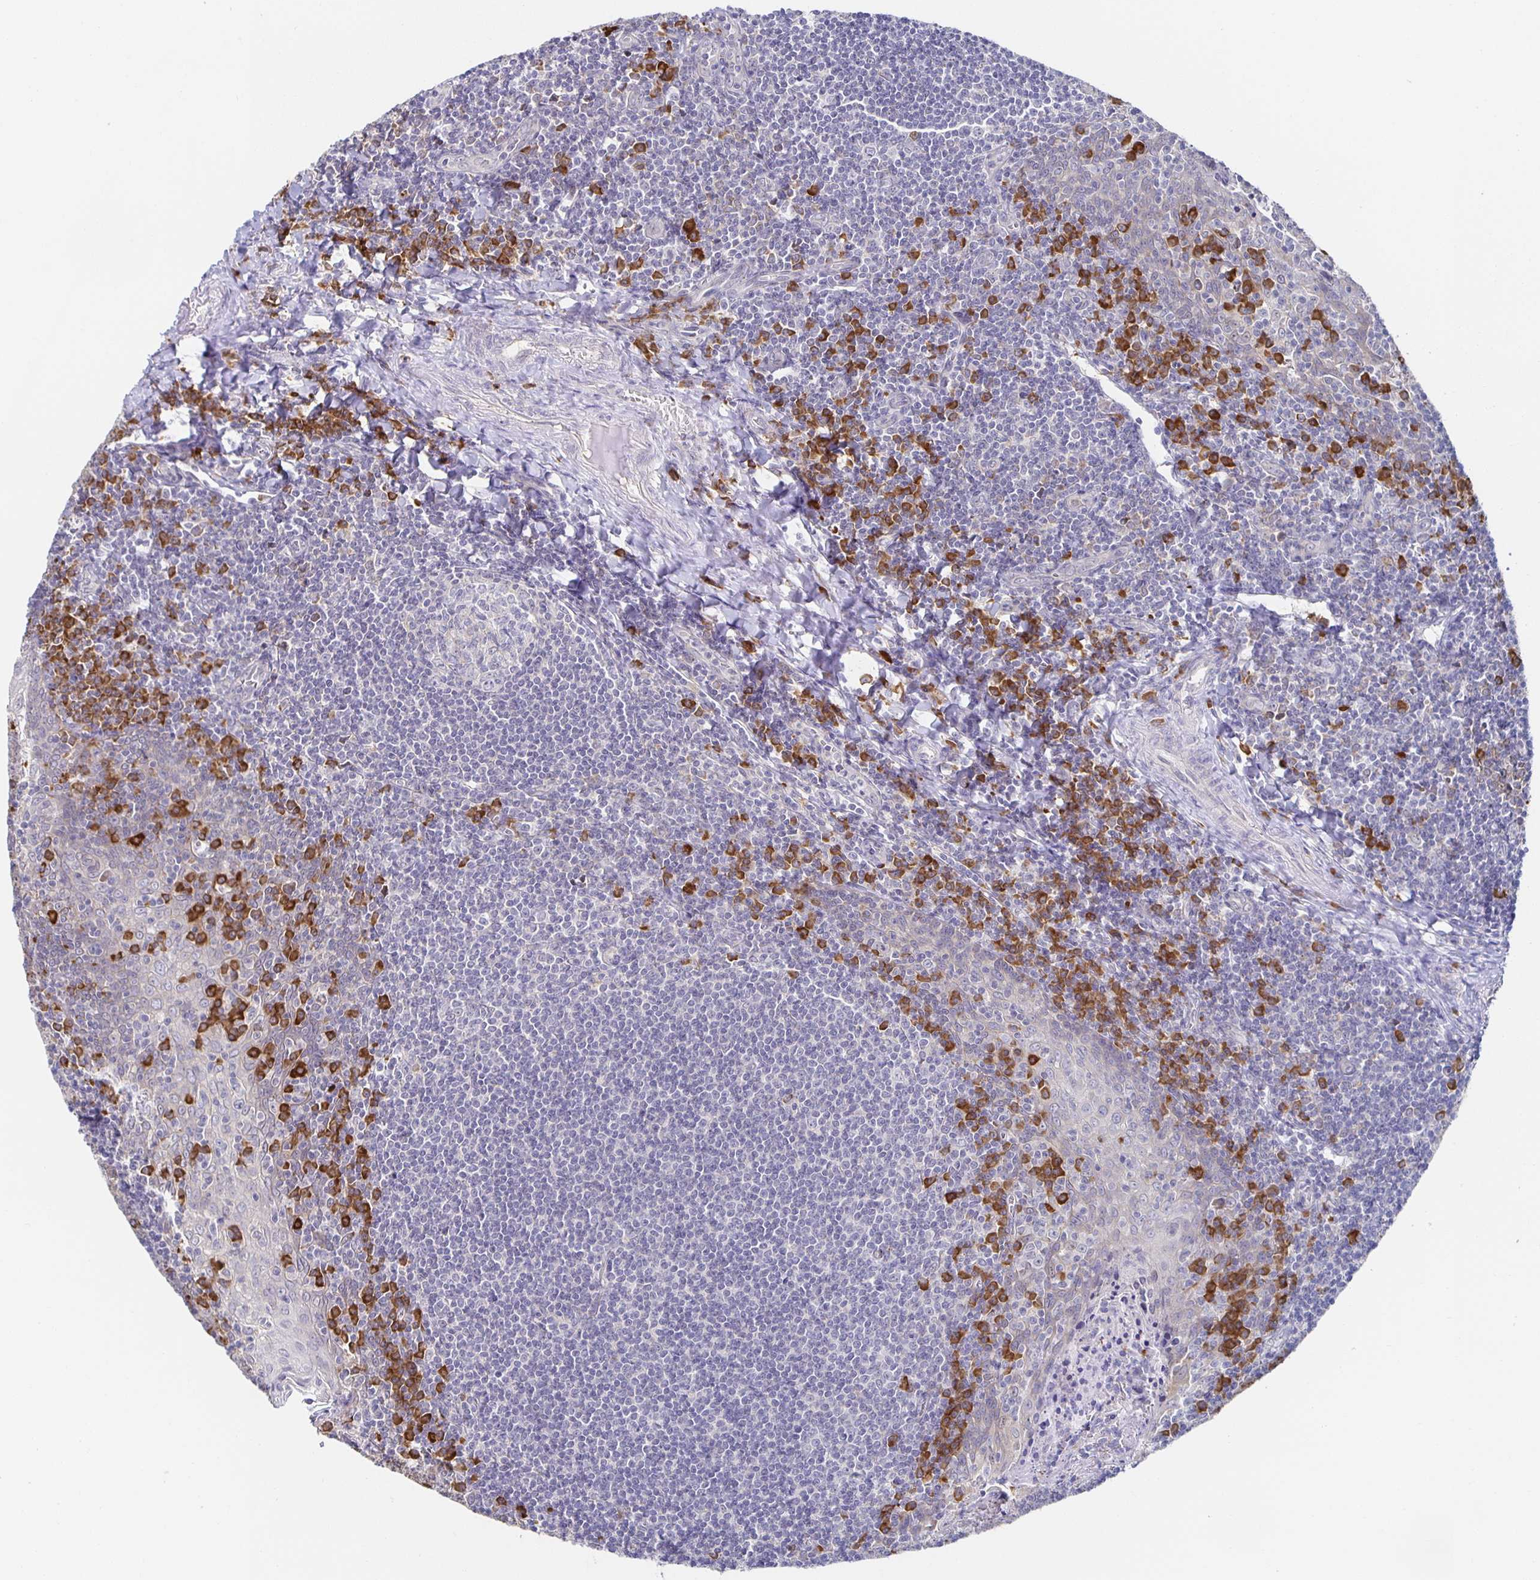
{"staining": {"intensity": "strong", "quantity": "<25%", "location": "cytoplasmic/membranous"}, "tissue": "tonsil", "cell_type": "Germinal center cells", "image_type": "normal", "snomed": [{"axis": "morphology", "description": "Normal tissue, NOS"}, {"axis": "morphology", "description": "Inflammation, NOS"}, {"axis": "topography", "description": "Tonsil"}], "caption": "Germinal center cells reveal strong cytoplasmic/membranous staining in about <25% of cells in benign tonsil.", "gene": "BAD", "patient": {"sex": "female", "age": 31}}